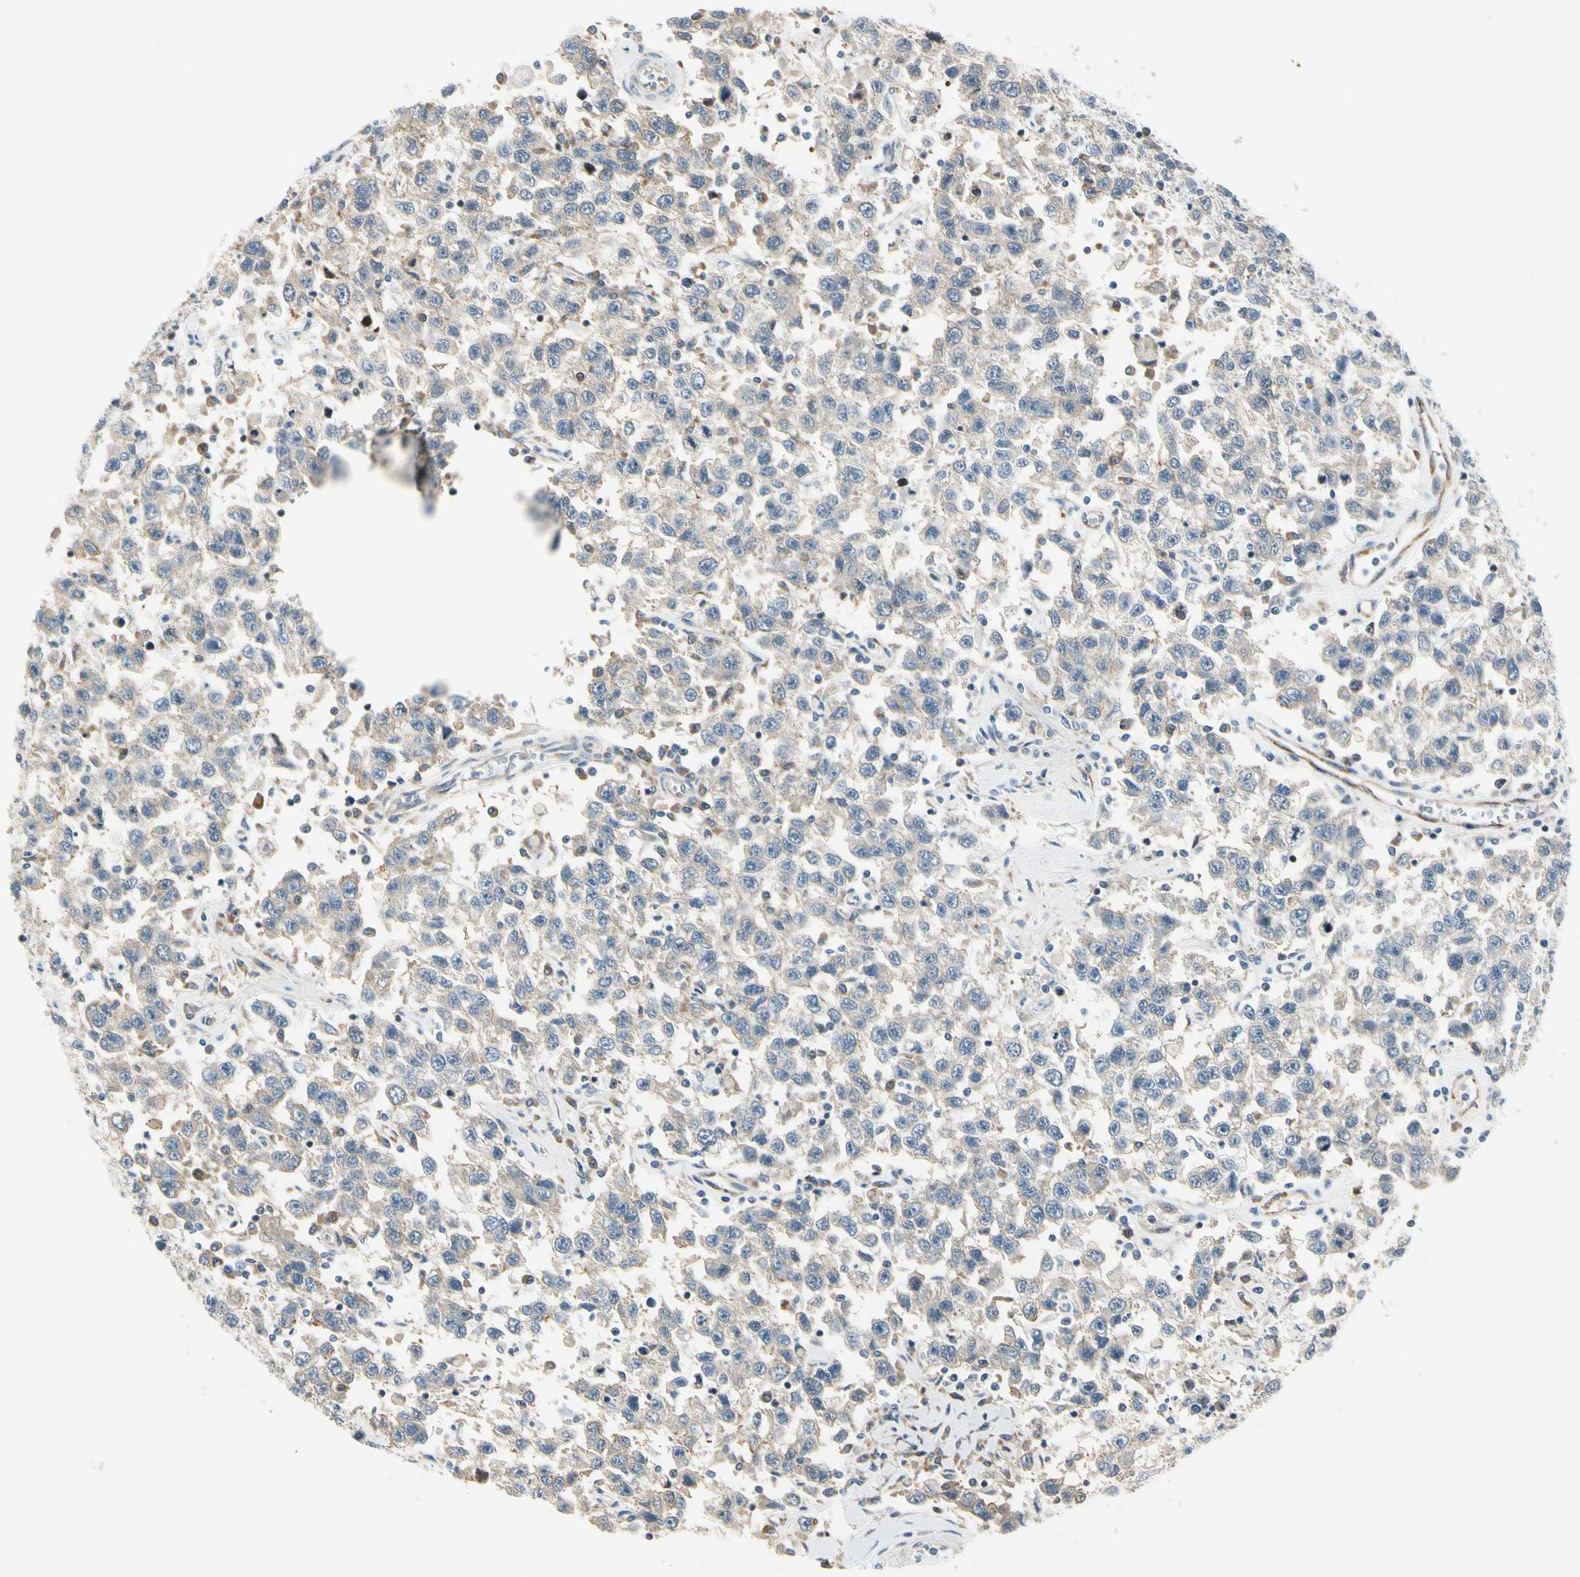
{"staining": {"intensity": "weak", "quantity": "<25%", "location": "cytoplasmic/membranous"}, "tissue": "testis cancer", "cell_type": "Tumor cells", "image_type": "cancer", "snomed": [{"axis": "morphology", "description": "Seminoma, NOS"}, {"axis": "topography", "description": "Testis"}], "caption": "IHC of human testis seminoma exhibits no expression in tumor cells. (DAB IHC, high magnification).", "gene": "NPDC1", "patient": {"sex": "male", "age": 41}}